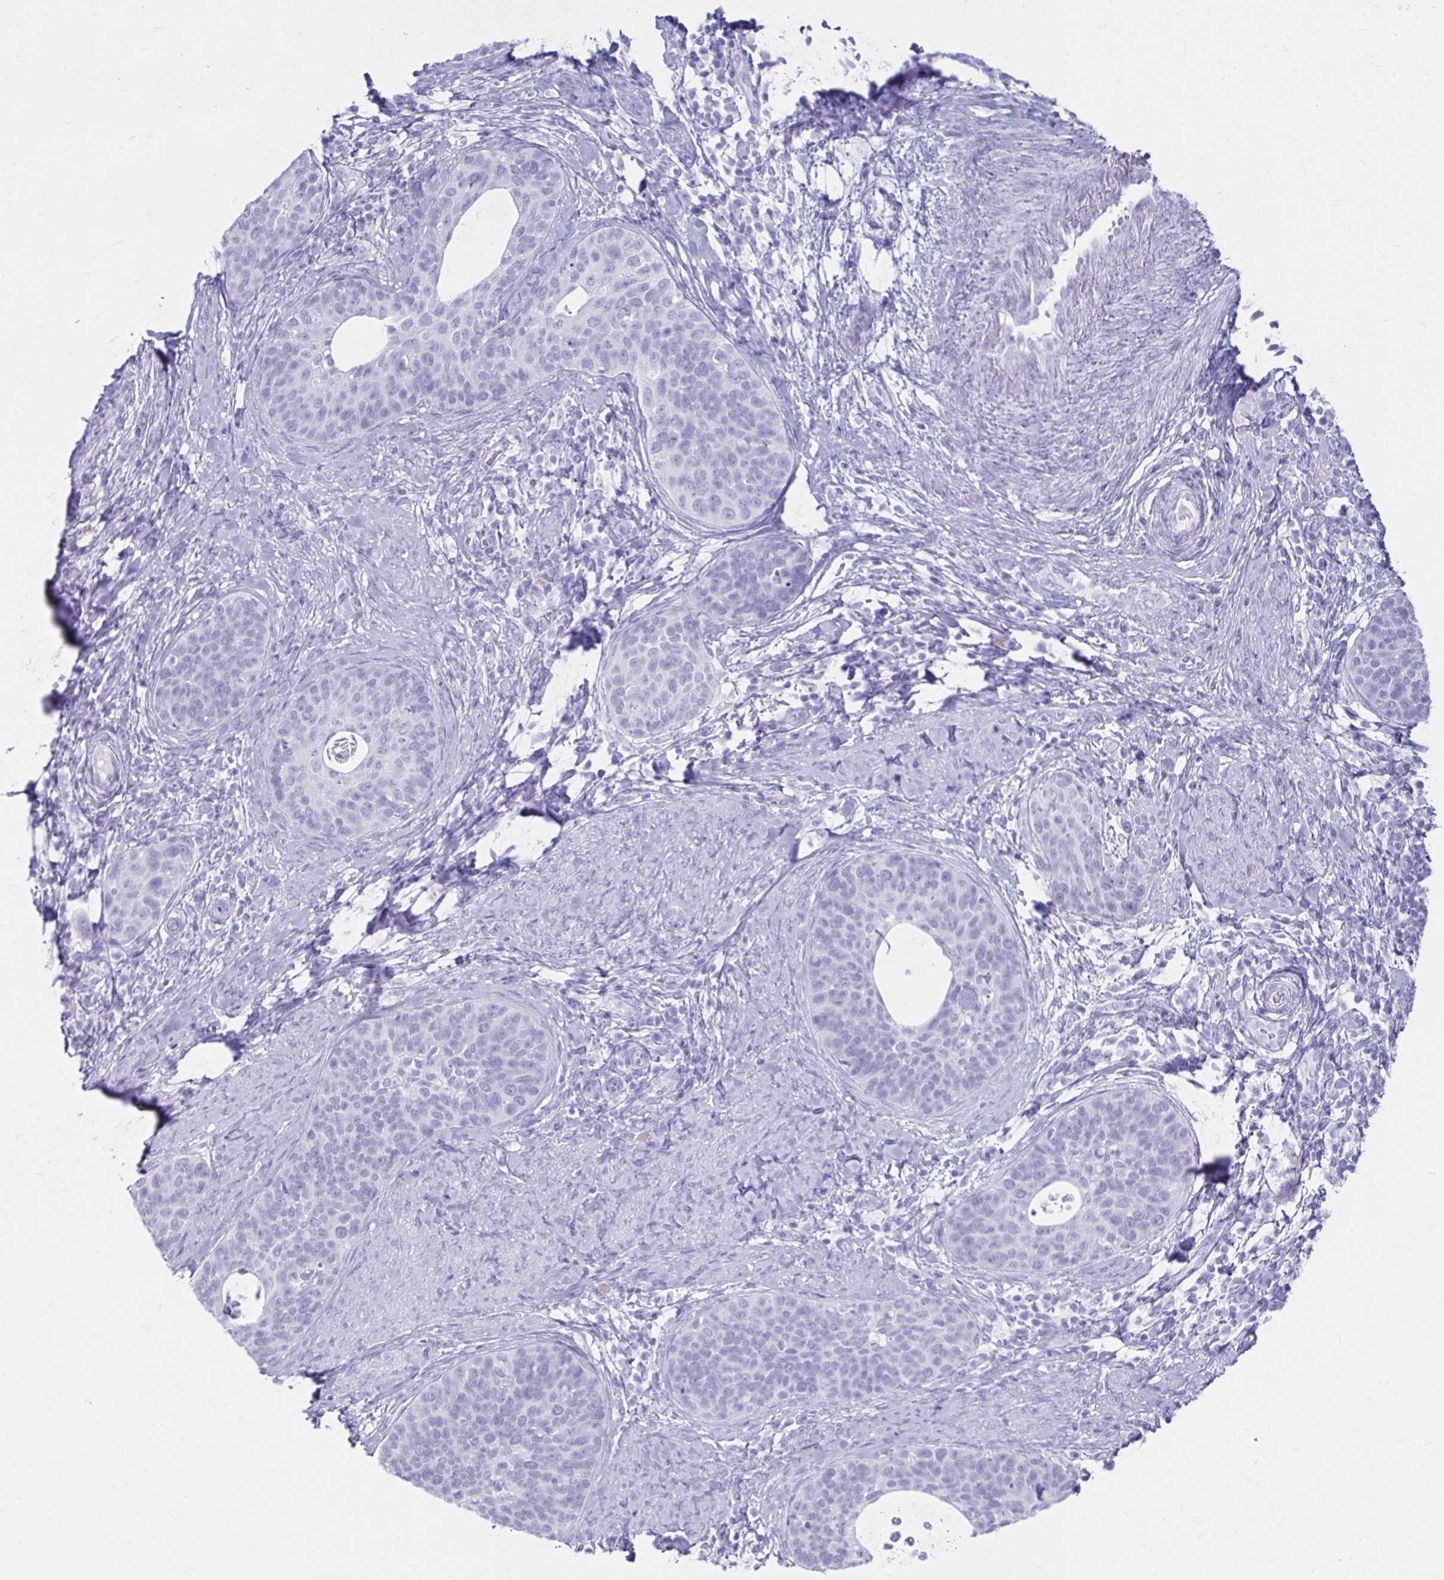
{"staining": {"intensity": "negative", "quantity": "none", "location": "none"}, "tissue": "cervical cancer", "cell_type": "Tumor cells", "image_type": "cancer", "snomed": [{"axis": "morphology", "description": "Squamous cell carcinoma, NOS"}, {"axis": "topography", "description": "Cervix"}], "caption": "A high-resolution image shows immunohistochemistry staining of cervical squamous cell carcinoma, which demonstrates no significant staining in tumor cells.", "gene": "ATP4B", "patient": {"sex": "female", "age": 69}}